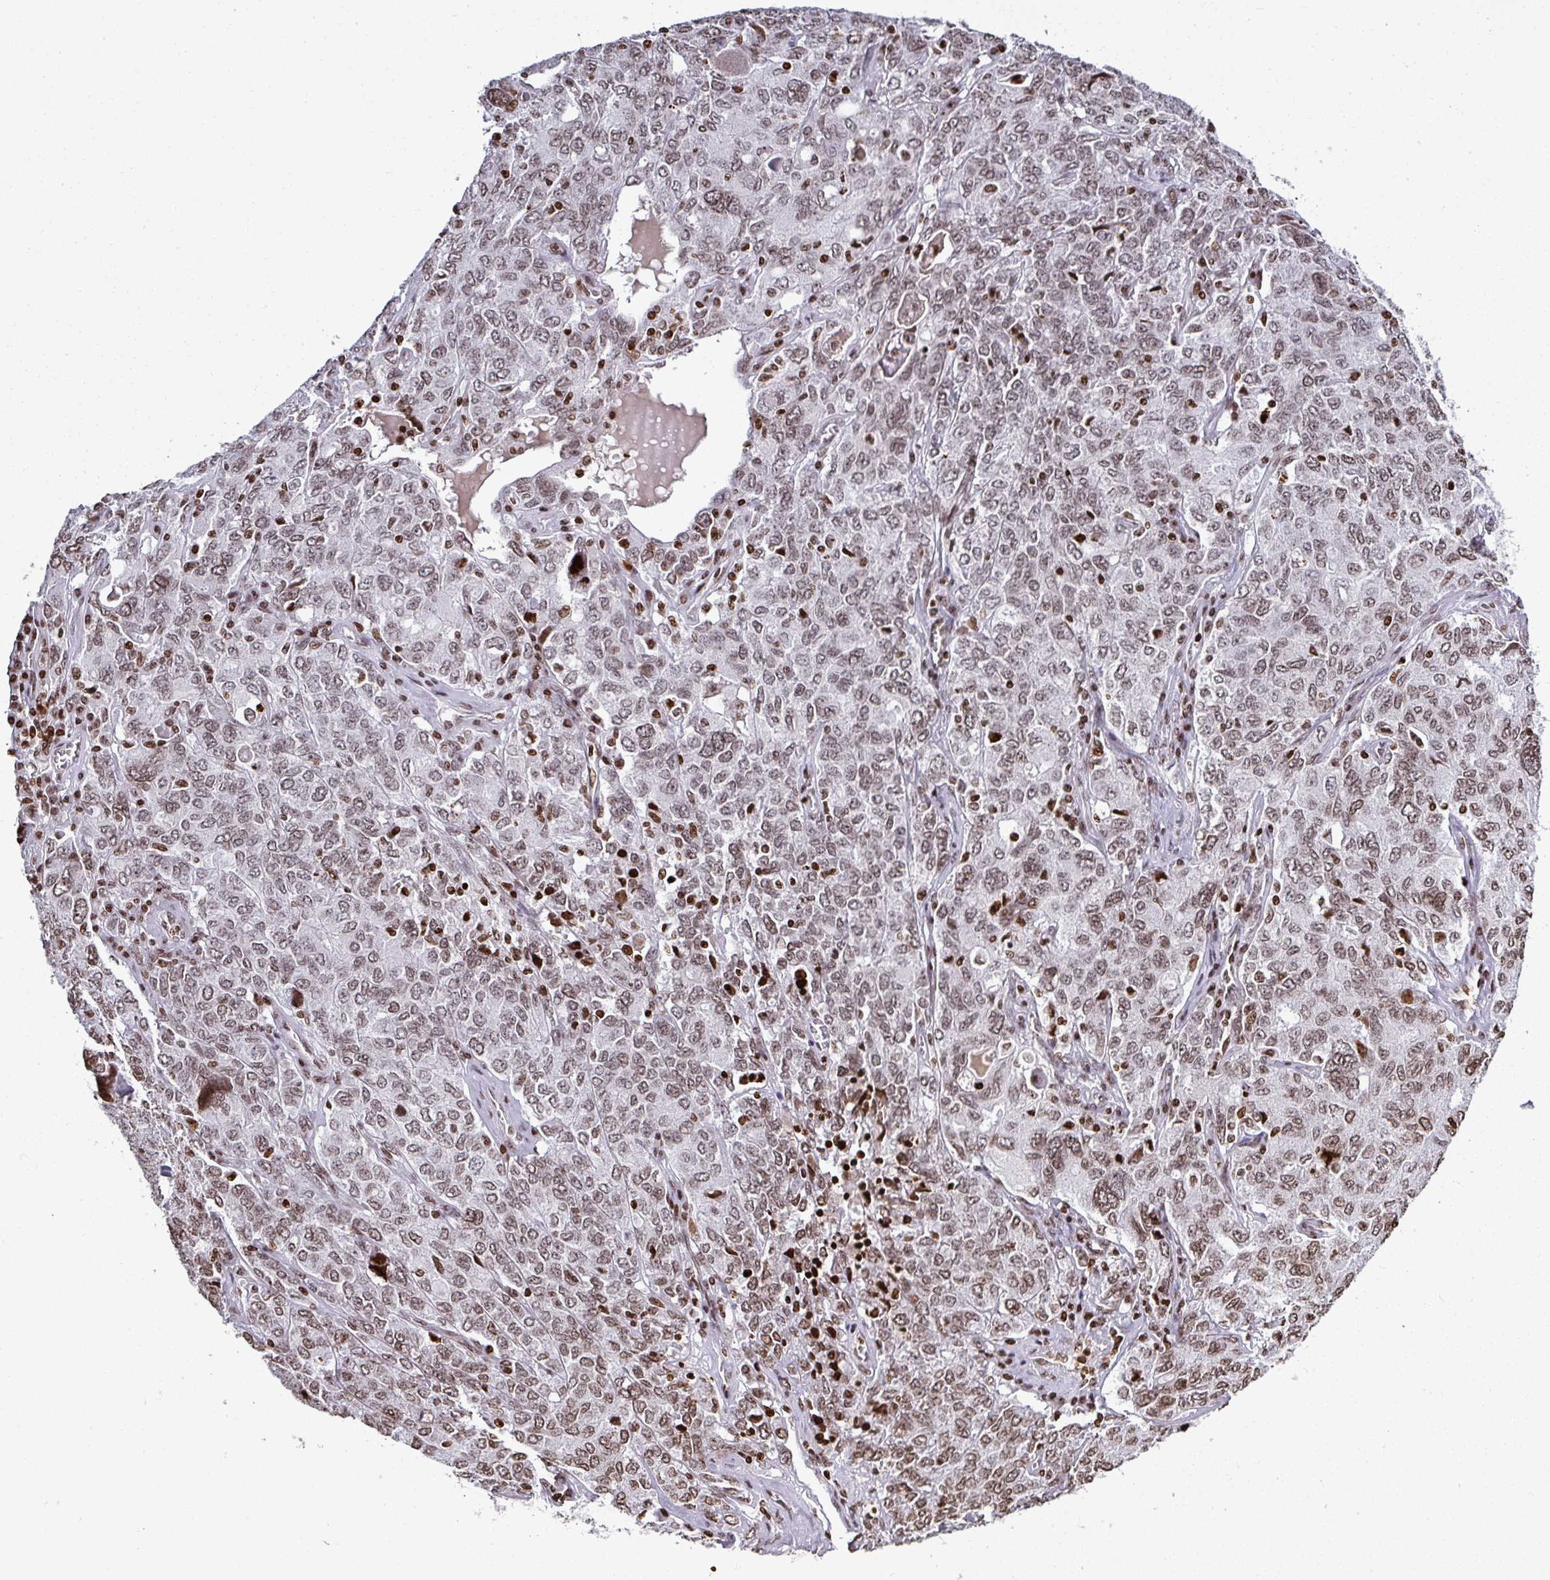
{"staining": {"intensity": "moderate", "quantity": ">75%", "location": "nuclear"}, "tissue": "ovarian cancer", "cell_type": "Tumor cells", "image_type": "cancer", "snomed": [{"axis": "morphology", "description": "Carcinoma, endometroid"}, {"axis": "topography", "description": "Ovary"}], "caption": "Ovarian endometroid carcinoma was stained to show a protein in brown. There is medium levels of moderate nuclear expression in about >75% of tumor cells. Using DAB (brown) and hematoxylin (blue) stains, captured at high magnification using brightfield microscopy.", "gene": "RASL11A", "patient": {"sex": "female", "age": 62}}